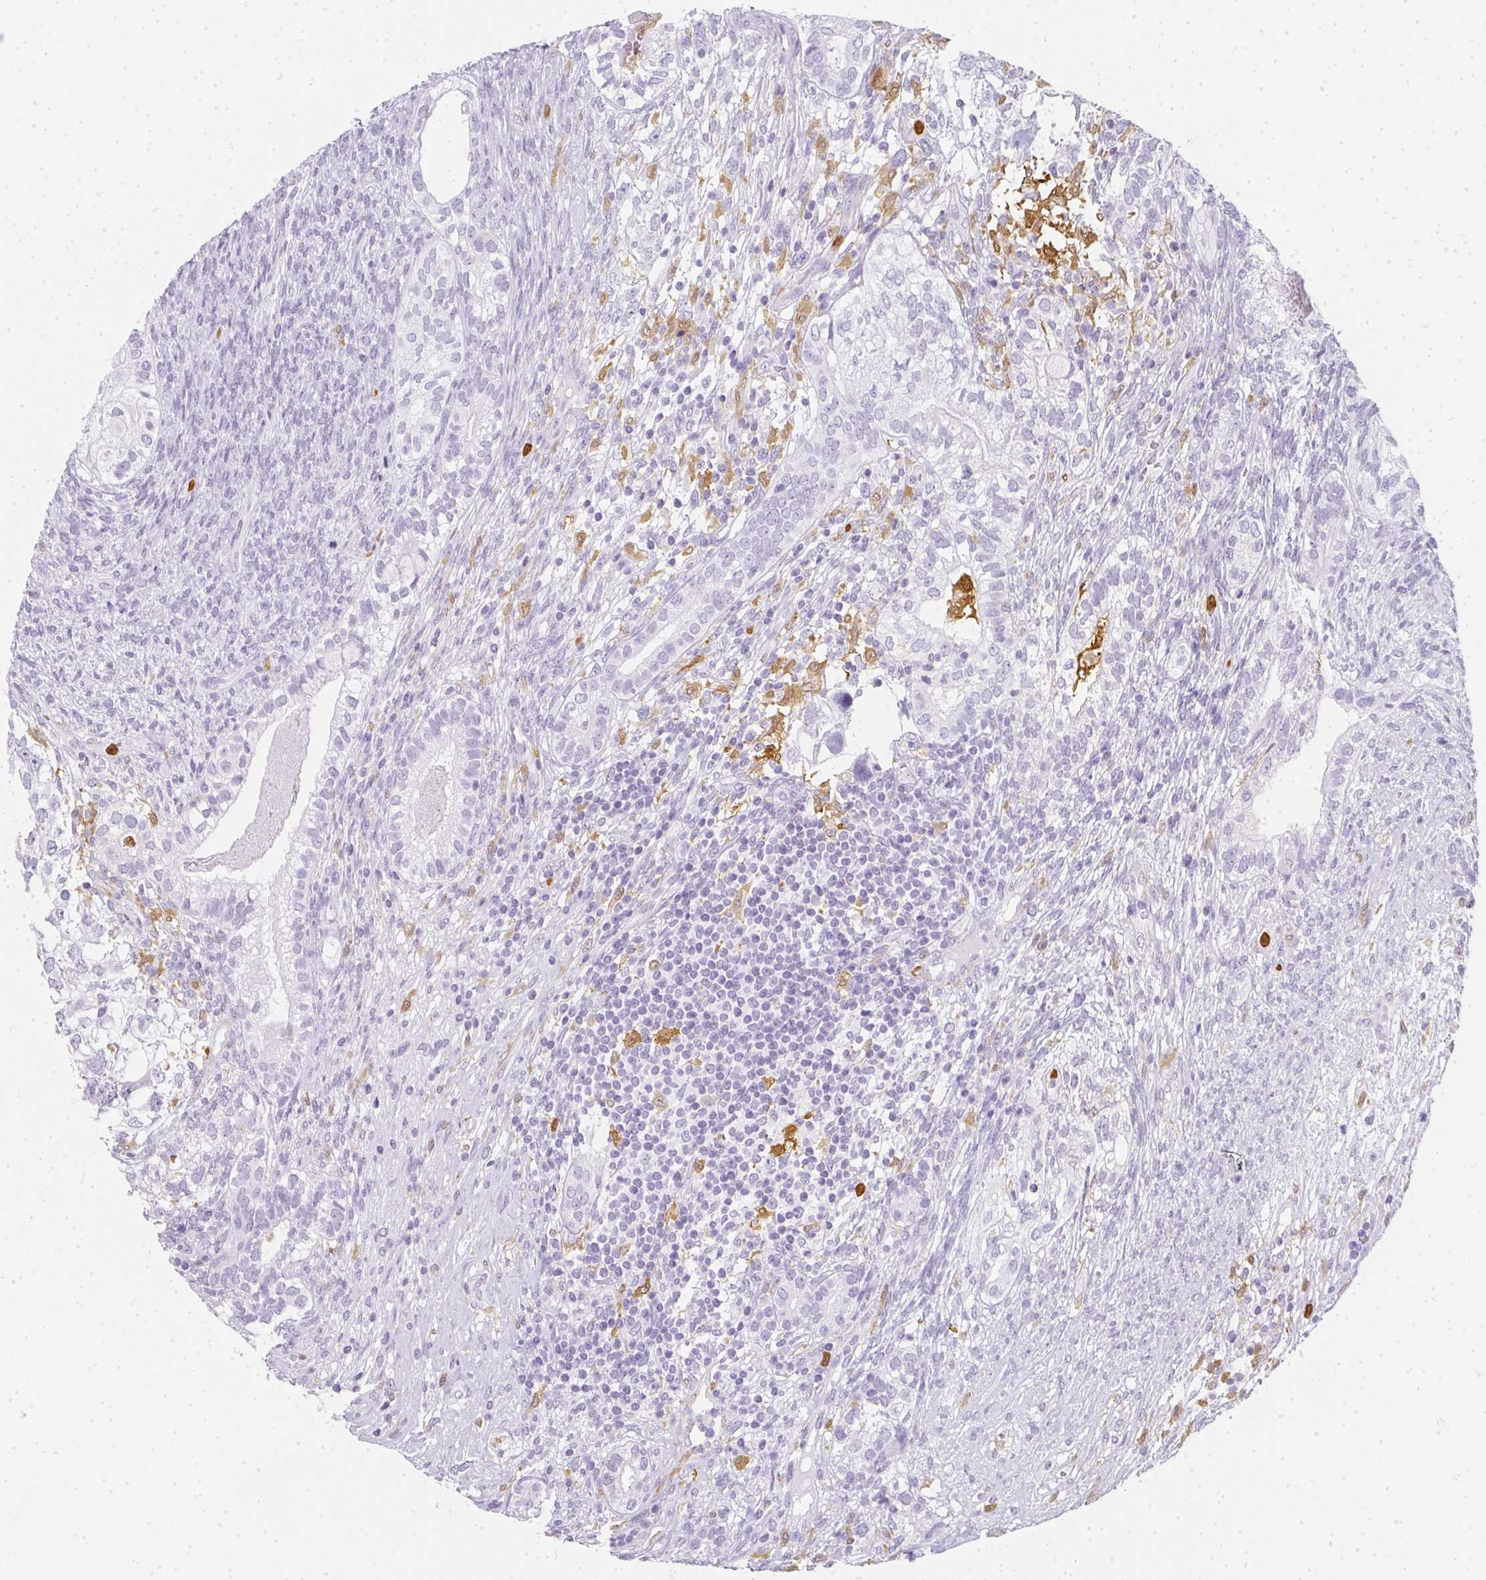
{"staining": {"intensity": "negative", "quantity": "none", "location": "none"}, "tissue": "testis cancer", "cell_type": "Tumor cells", "image_type": "cancer", "snomed": [{"axis": "morphology", "description": "Seminoma, NOS"}, {"axis": "morphology", "description": "Carcinoma, Embryonal, NOS"}, {"axis": "topography", "description": "Testis"}], "caption": "Human testis embryonal carcinoma stained for a protein using immunohistochemistry displays no expression in tumor cells.", "gene": "HK3", "patient": {"sex": "male", "age": 41}}